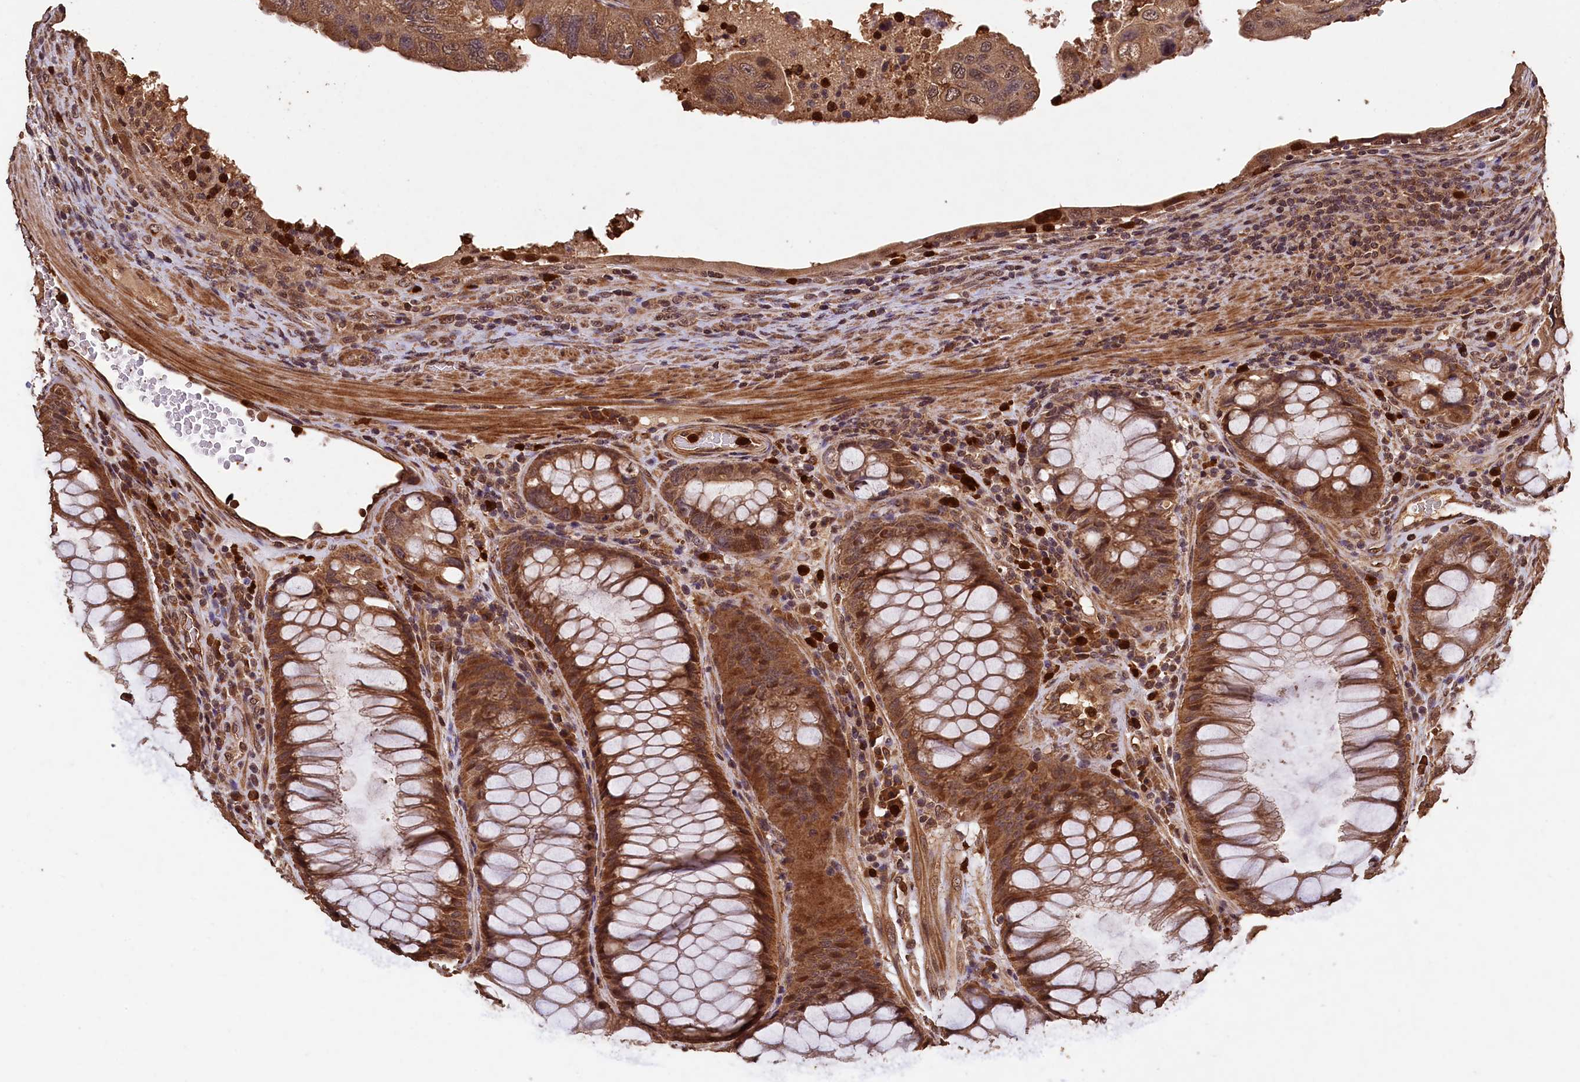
{"staining": {"intensity": "moderate", "quantity": ">75%", "location": "cytoplasmic/membranous"}, "tissue": "colorectal cancer", "cell_type": "Tumor cells", "image_type": "cancer", "snomed": [{"axis": "morphology", "description": "Adenocarcinoma, NOS"}, {"axis": "topography", "description": "Rectum"}], "caption": "An immunohistochemistry (IHC) histopathology image of tumor tissue is shown. Protein staining in brown shows moderate cytoplasmic/membranous positivity in colorectal adenocarcinoma within tumor cells.", "gene": "CEP57L1", "patient": {"sex": "male", "age": 63}}